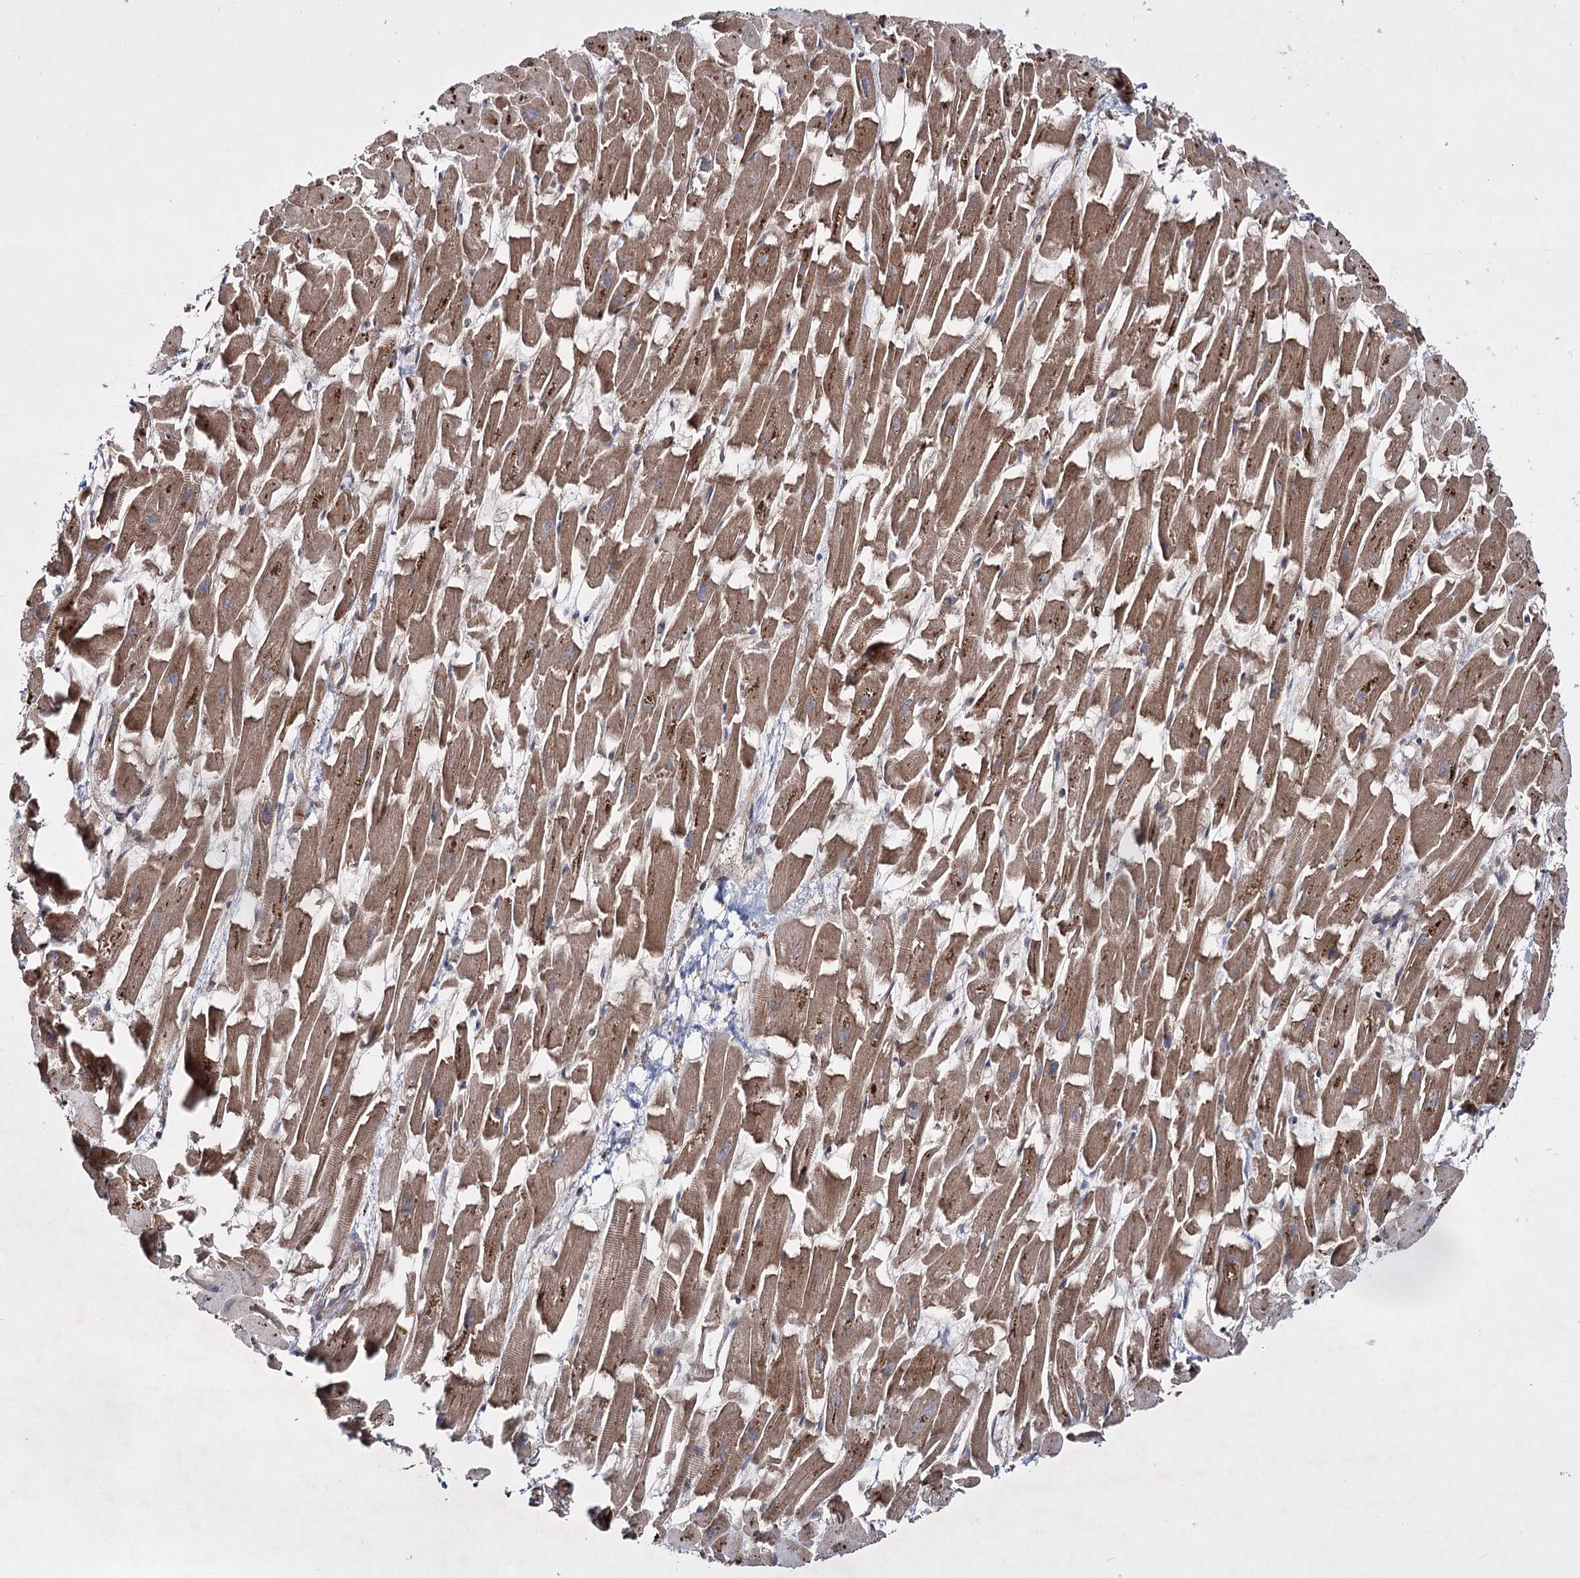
{"staining": {"intensity": "moderate", "quantity": ">75%", "location": "cytoplasmic/membranous"}, "tissue": "heart muscle", "cell_type": "Cardiomyocytes", "image_type": "normal", "snomed": [{"axis": "morphology", "description": "Normal tissue, NOS"}, {"axis": "topography", "description": "Heart"}], "caption": "Moderate cytoplasmic/membranous protein staining is identified in about >75% of cardiomyocytes in heart muscle.", "gene": "HECTD2", "patient": {"sex": "female", "age": 64}}